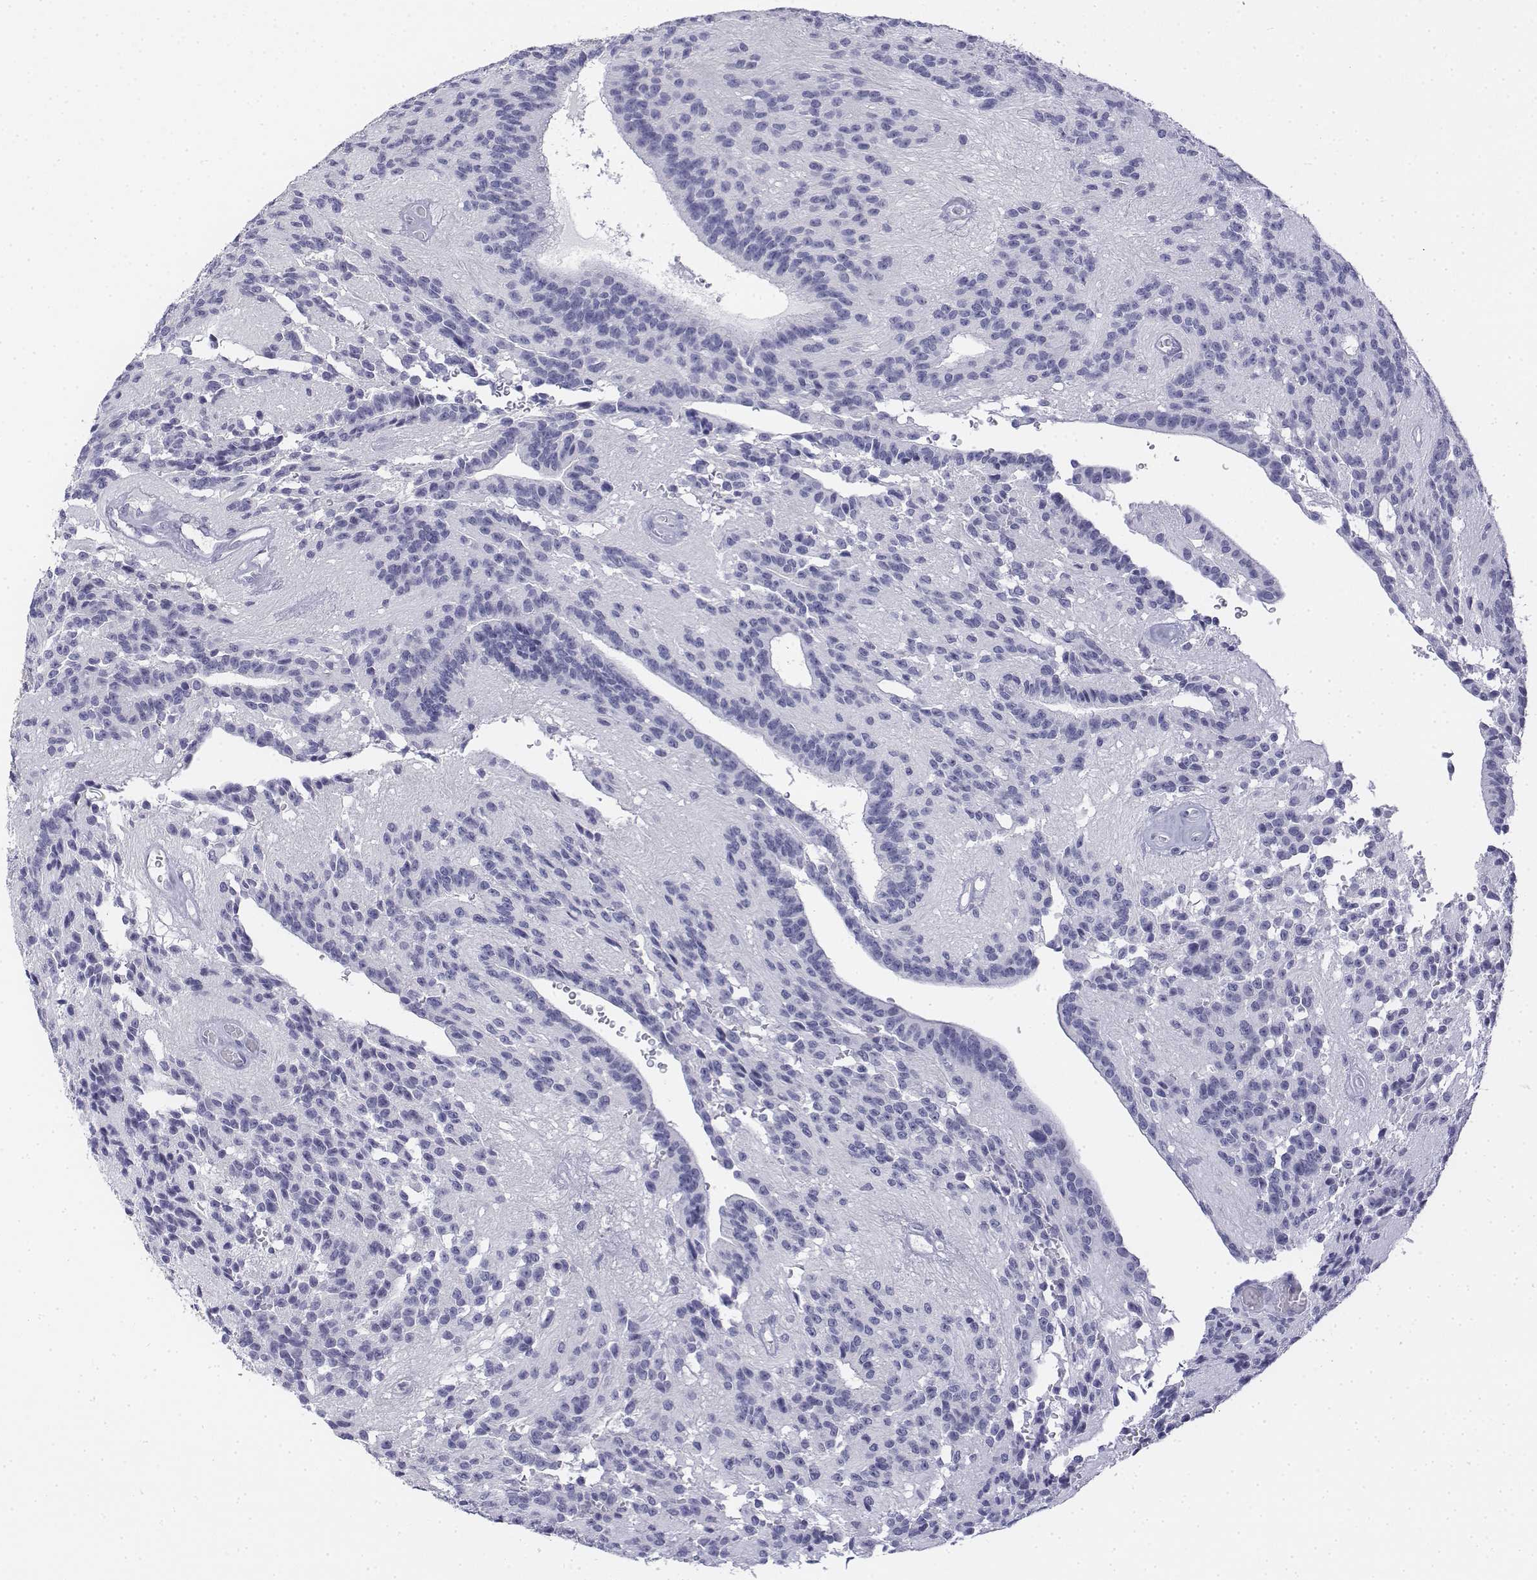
{"staining": {"intensity": "negative", "quantity": "none", "location": "none"}, "tissue": "glioma", "cell_type": "Tumor cells", "image_type": "cancer", "snomed": [{"axis": "morphology", "description": "Glioma, malignant, Low grade"}, {"axis": "topography", "description": "Brain"}], "caption": "Immunohistochemistry image of glioma stained for a protein (brown), which demonstrates no staining in tumor cells.", "gene": "CD3E", "patient": {"sex": "male", "age": 31}}